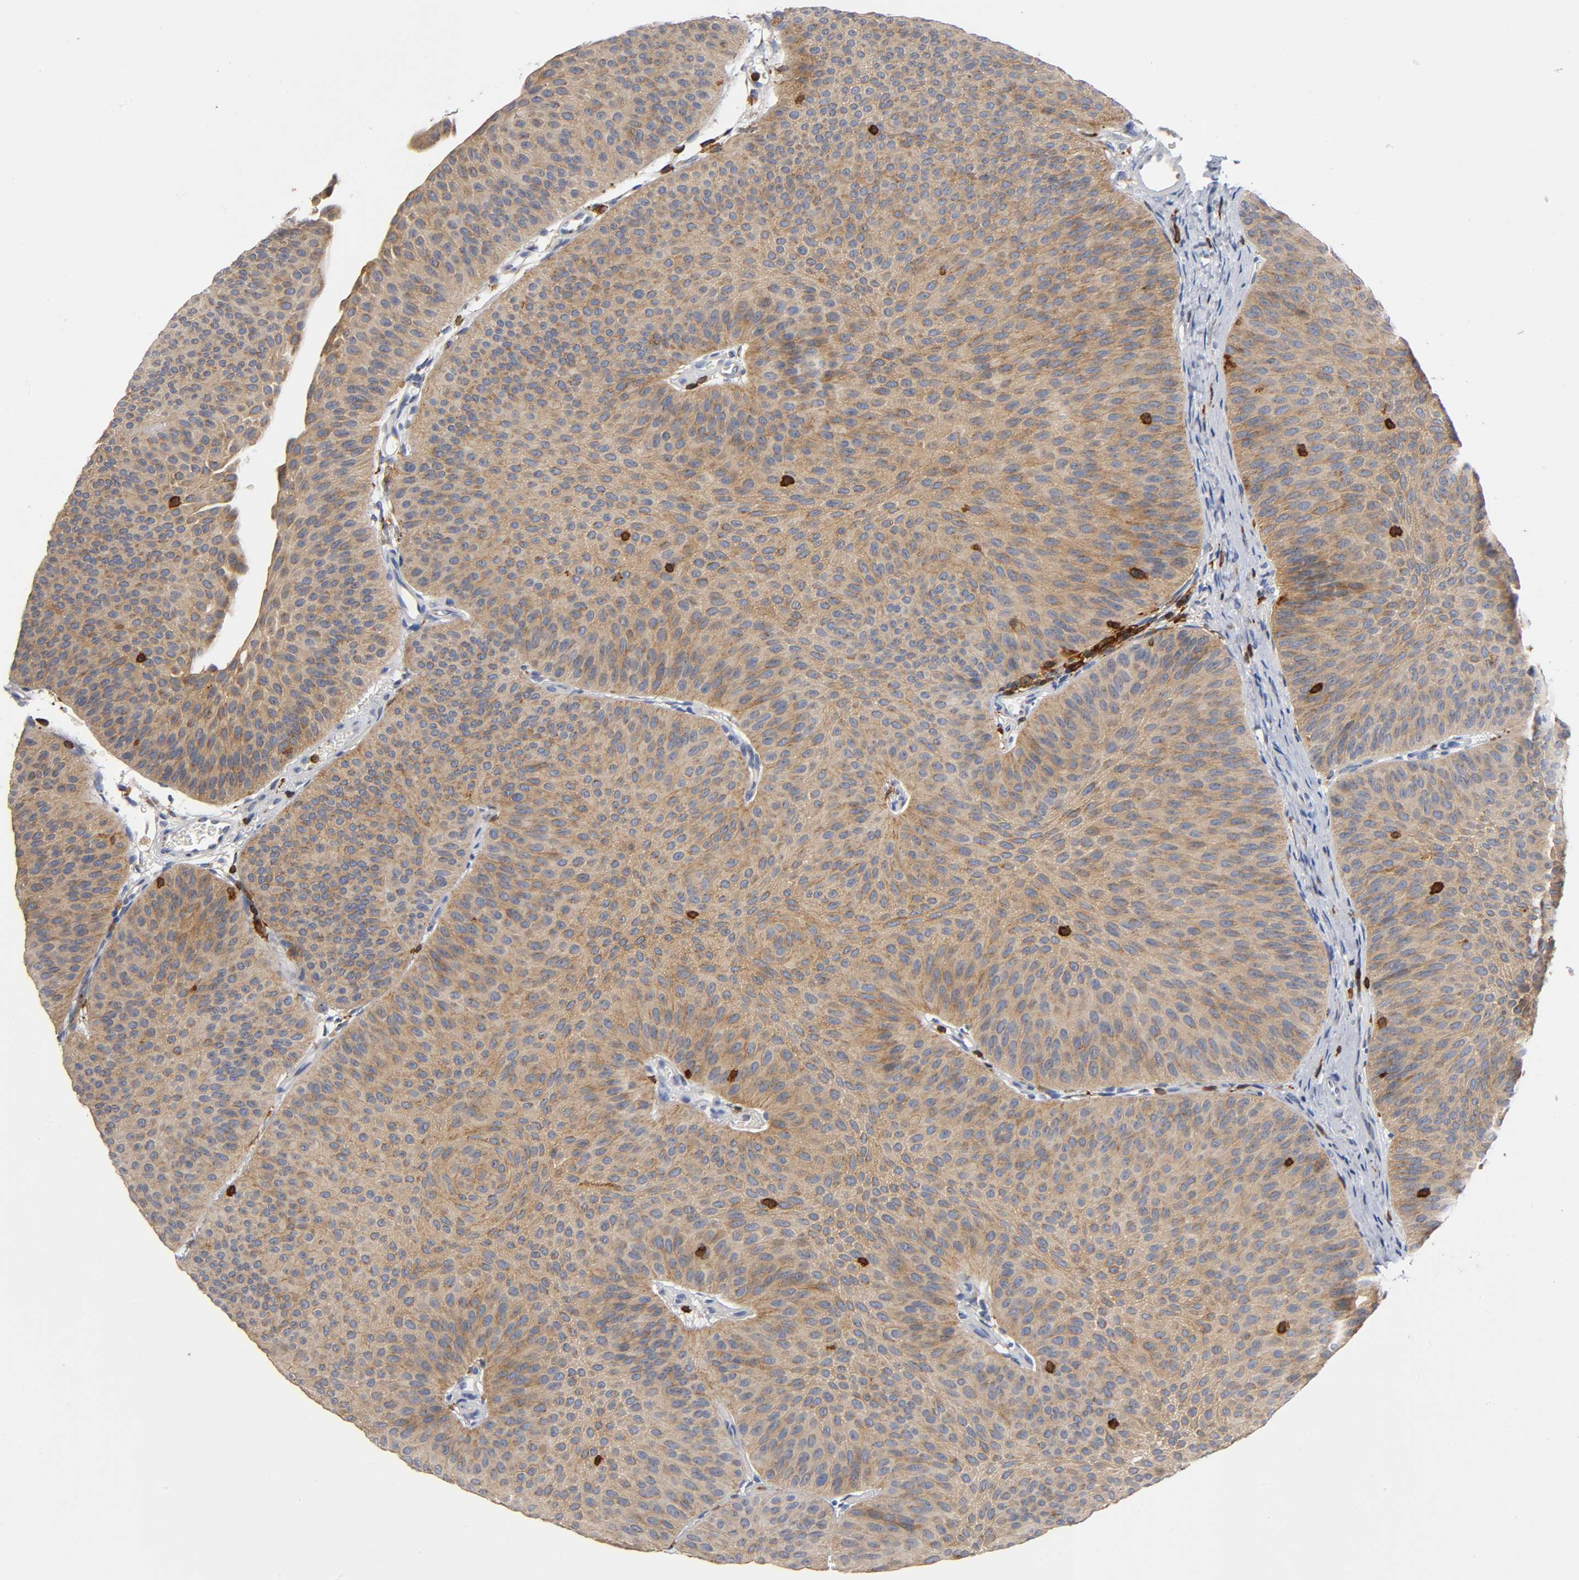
{"staining": {"intensity": "weak", "quantity": ">75%", "location": "cytoplasmic/membranous"}, "tissue": "urothelial cancer", "cell_type": "Tumor cells", "image_type": "cancer", "snomed": [{"axis": "morphology", "description": "Urothelial carcinoma, Low grade"}, {"axis": "topography", "description": "Urinary bladder"}], "caption": "Urothelial cancer stained for a protein demonstrates weak cytoplasmic/membranous positivity in tumor cells. The protein of interest is stained brown, and the nuclei are stained in blue (DAB IHC with brightfield microscopy, high magnification).", "gene": "CAPN10", "patient": {"sex": "female", "age": 60}}